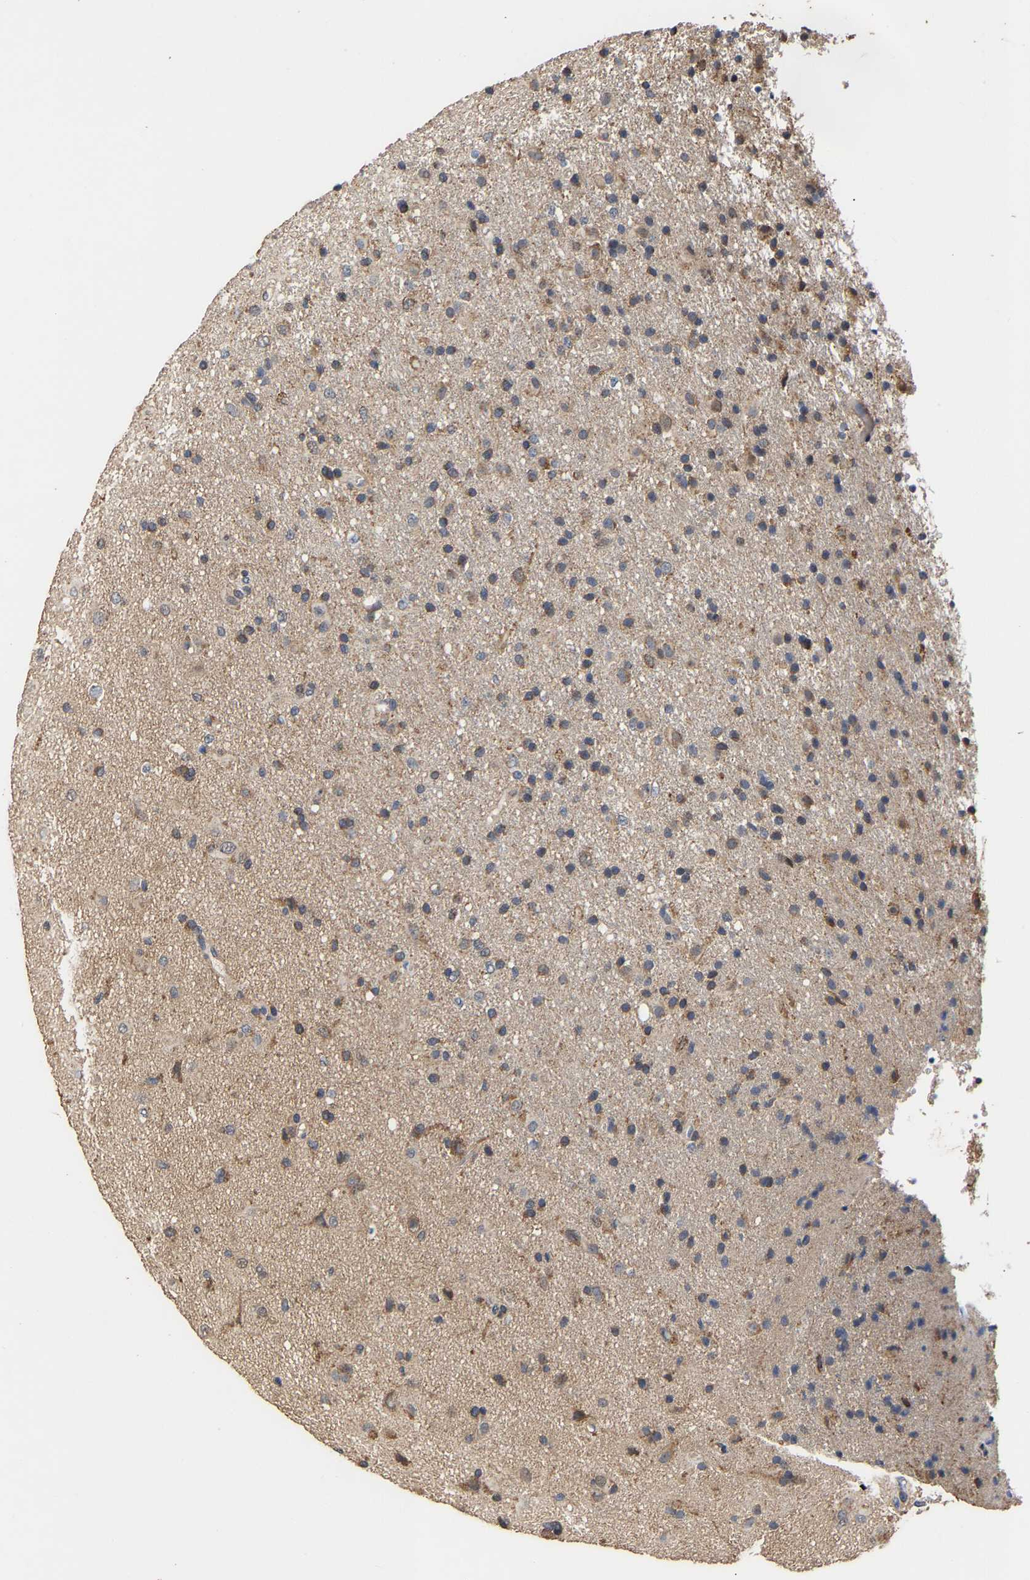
{"staining": {"intensity": "moderate", "quantity": "25%-75%", "location": "cytoplasmic/membranous"}, "tissue": "glioma", "cell_type": "Tumor cells", "image_type": "cancer", "snomed": [{"axis": "morphology", "description": "Glioma, malignant, Low grade"}, {"axis": "topography", "description": "Brain"}], "caption": "This image reveals immunohistochemistry (IHC) staining of malignant low-grade glioma, with medium moderate cytoplasmic/membranous staining in approximately 25%-75% of tumor cells.", "gene": "ZNF26", "patient": {"sex": "male", "age": 65}}